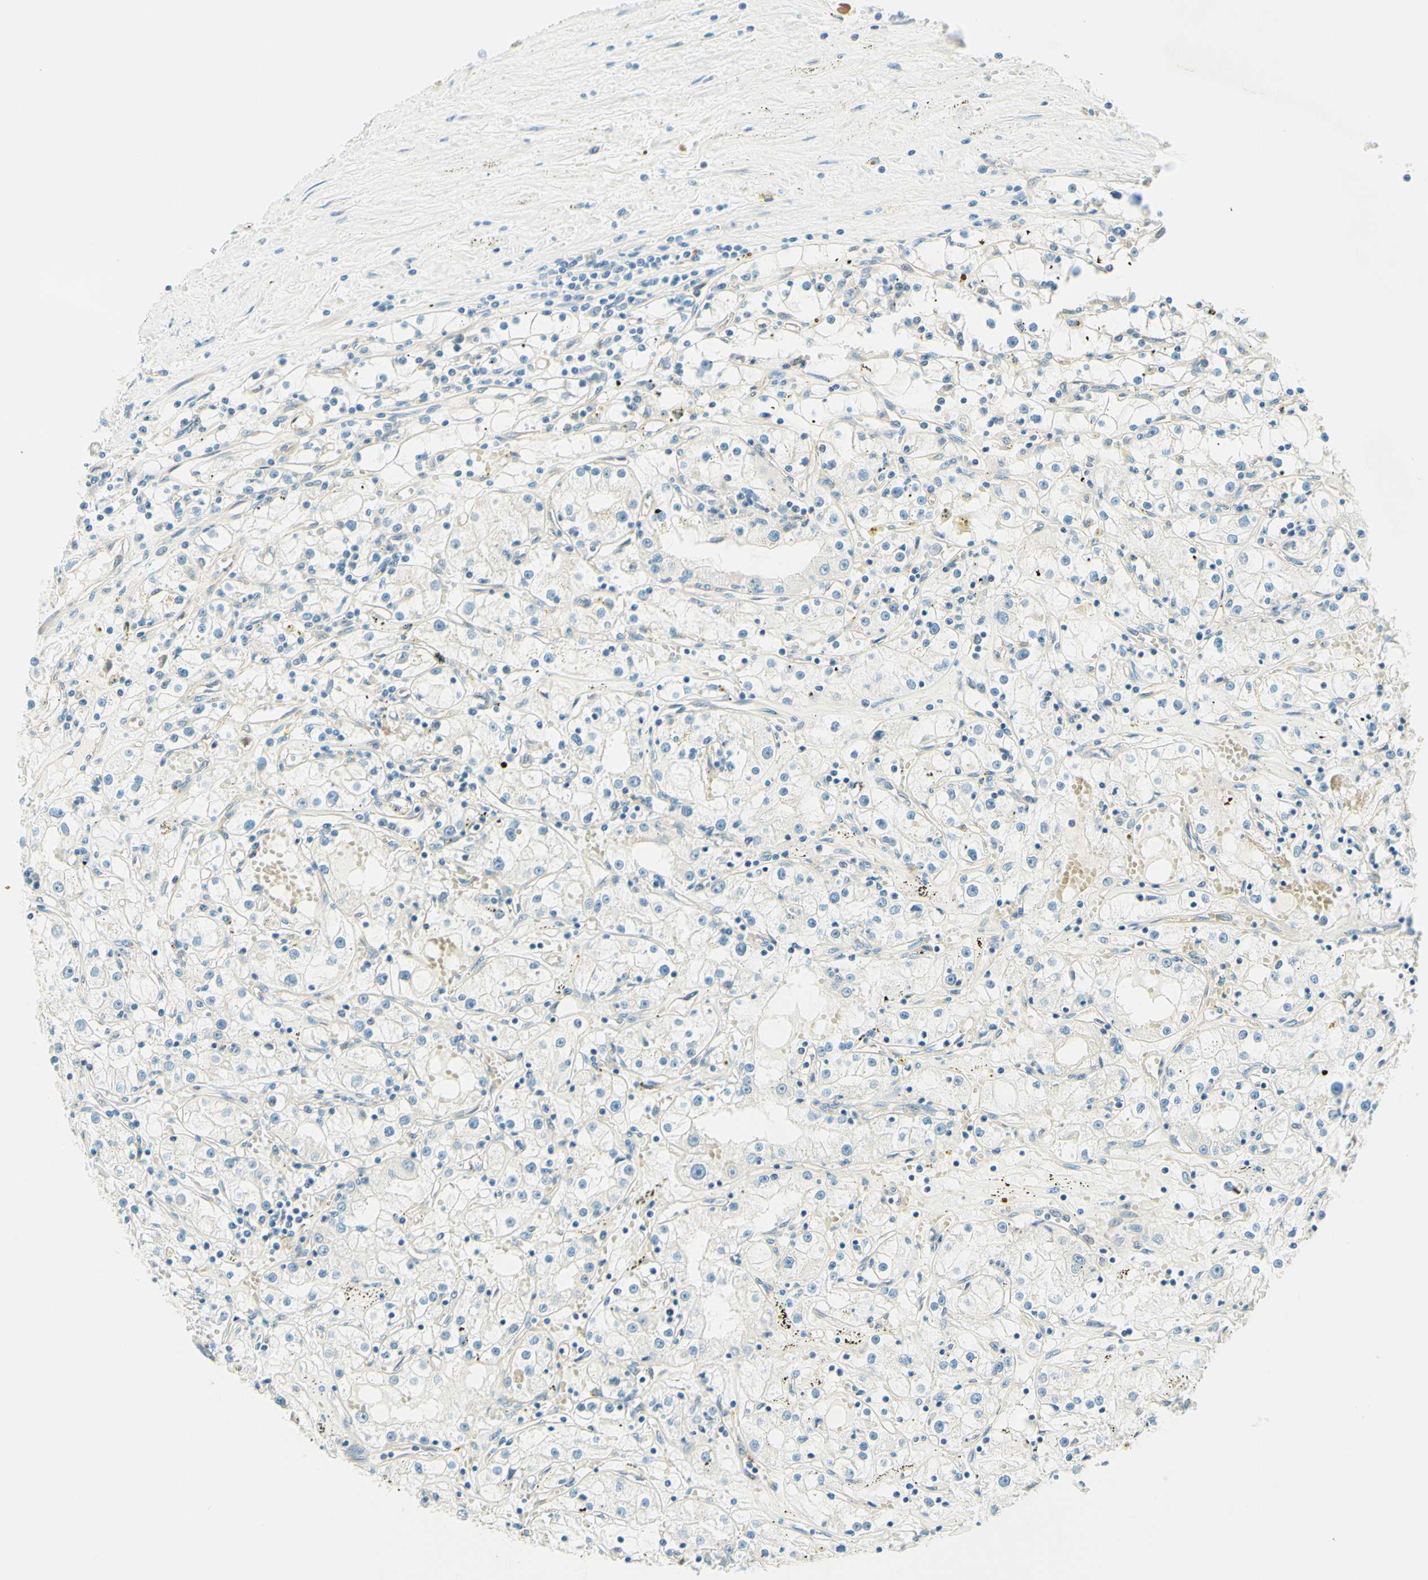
{"staining": {"intensity": "negative", "quantity": "none", "location": "none"}, "tissue": "renal cancer", "cell_type": "Tumor cells", "image_type": "cancer", "snomed": [{"axis": "morphology", "description": "Adenocarcinoma, NOS"}, {"axis": "topography", "description": "Kidney"}], "caption": "There is no significant expression in tumor cells of renal cancer (adenocarcinoma).", "gene": "TAOK2", "patient": {"sex": "male", "age": 56}}